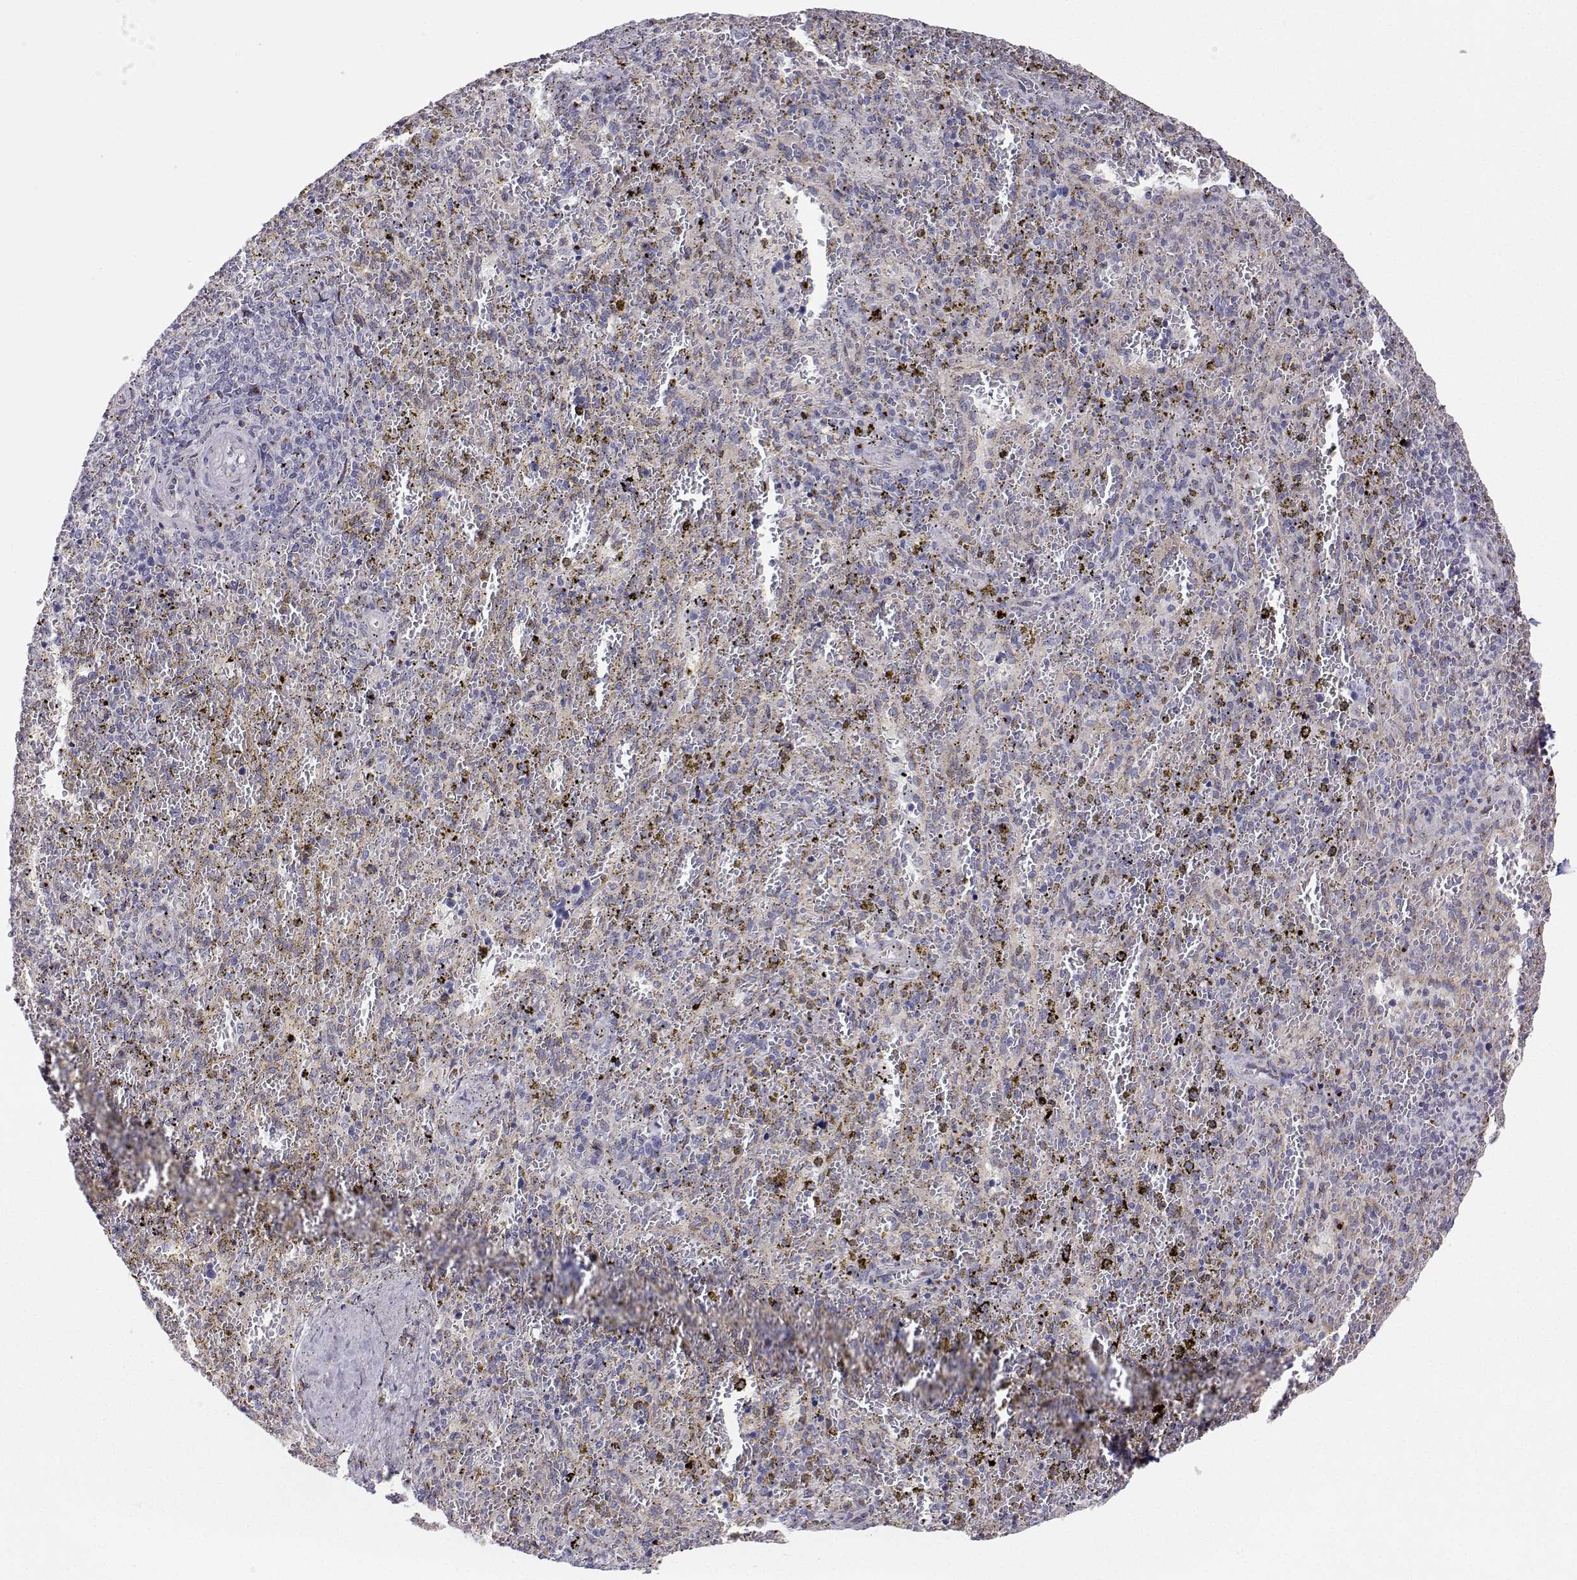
{"staining": {"intensity": "negative", "quantity": "none", "location": "none"}, "tissue": "spleen", "cell_type": "Cells in red pulp", "image_type": "normal", "snomed": [{"axis": "morphology", "description": "Normal tissue, NOS"}, {"axis": "topography", "description": "Spleen"}], "caption": "Immunohistochemistry (IHC) of benign spleen shows no staining in cells in red pulp. (DAB immunohistochemistry (IHC) visualized using brightfield microscopy, high magnification).", "gene": "STARD13", "patient": {"sex": "female", "age": 50}}